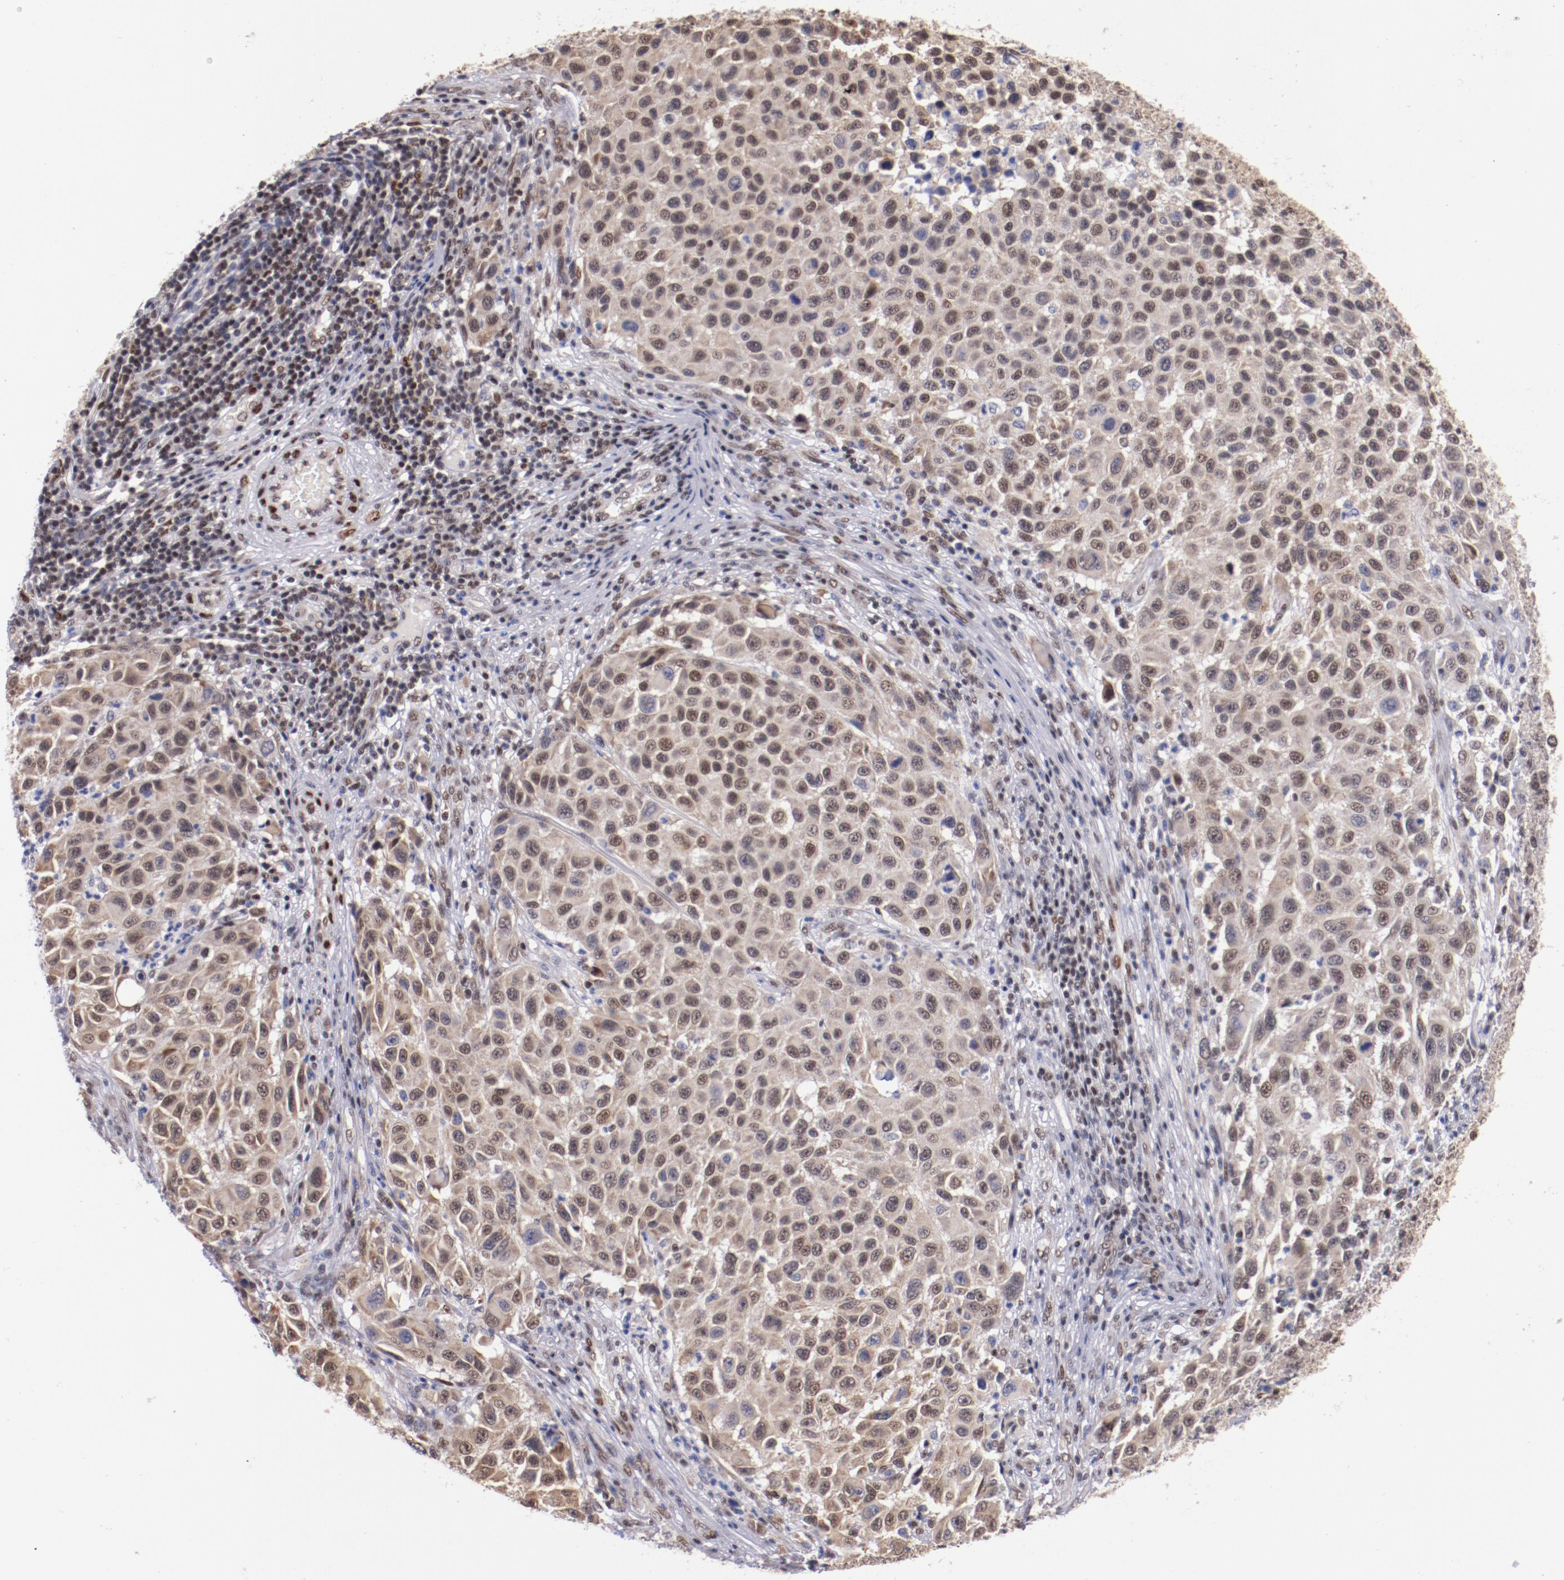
{"staining": {"intensity": "weak", "quantity": "25%-75%", "location": "nuclear"}, "tissue": "melanoma", "cell_type": "Tumor cells", "image_type": "cancer", "snomed": [{"axis": "morphology", "description": "Malignant melanoma, Metastatic site"}, {"axis": "topography", "description": "Lymph node"}], "caption": "Protein staining of melanoma tissue demonstrates weak nuclear positivity in approximately 25%-75% of tumor cells.", "gene": "SRF", "patient": {"sex": "male", "age": 61}}